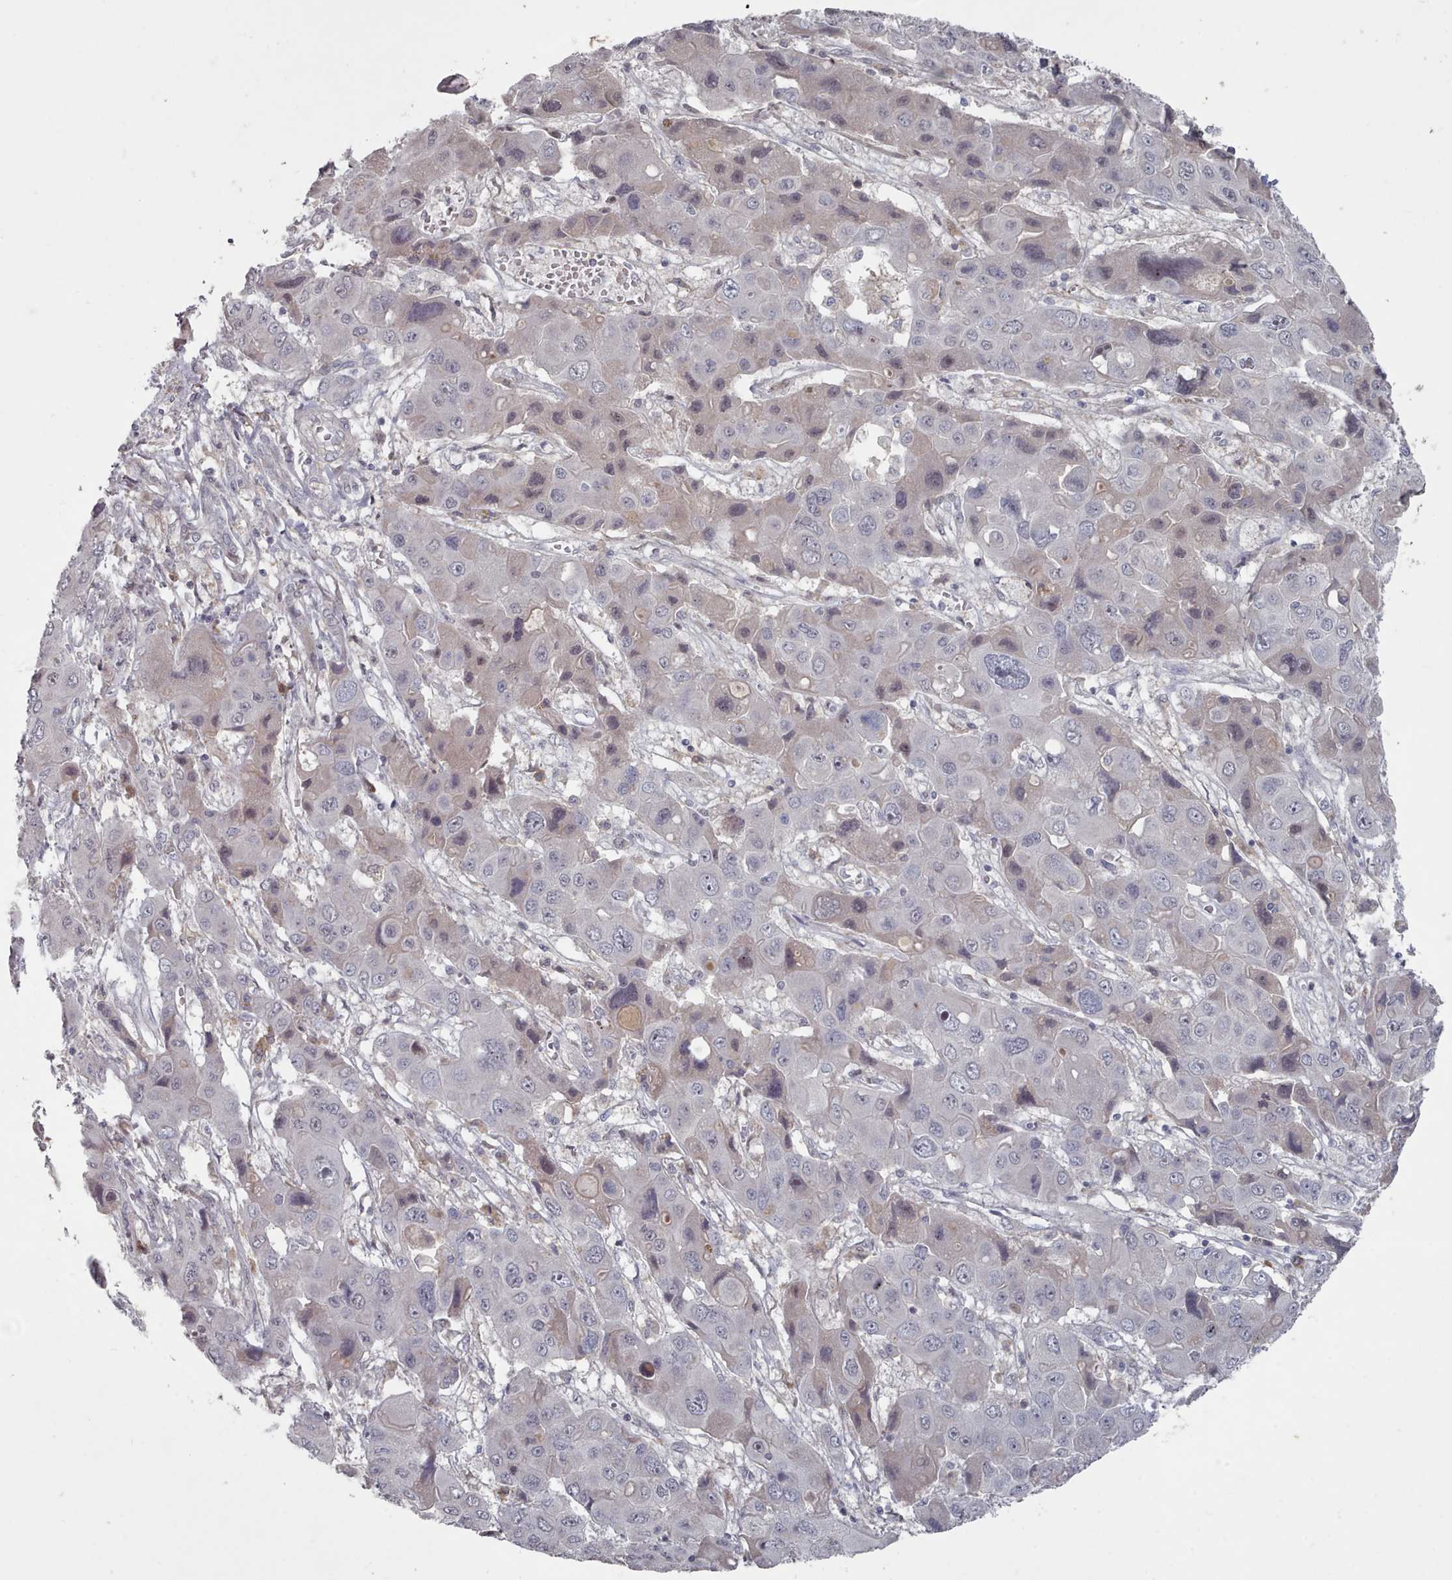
{"staining": {"intensity": "weak", "quantity": "<25%", "location": "cytoplasmic/membranous,nuclear"}, "tissue": "liver cancer", "cell_type": "Tumor cells", "image_type": "cancer", "snomed": [{"axis": "morphology", "description": "Cholangiocarcinoma"}, {"axis": "topography", "description": "Liver"}], "caption": "Immunohistochemistry photomicrograph of human cholangiocarcinoma (liver) stained for a protein (brown), which reveals no positivity in tumor cells.", "gene": "COL8A2", "patient": {"sex": "male", "age": 67}}